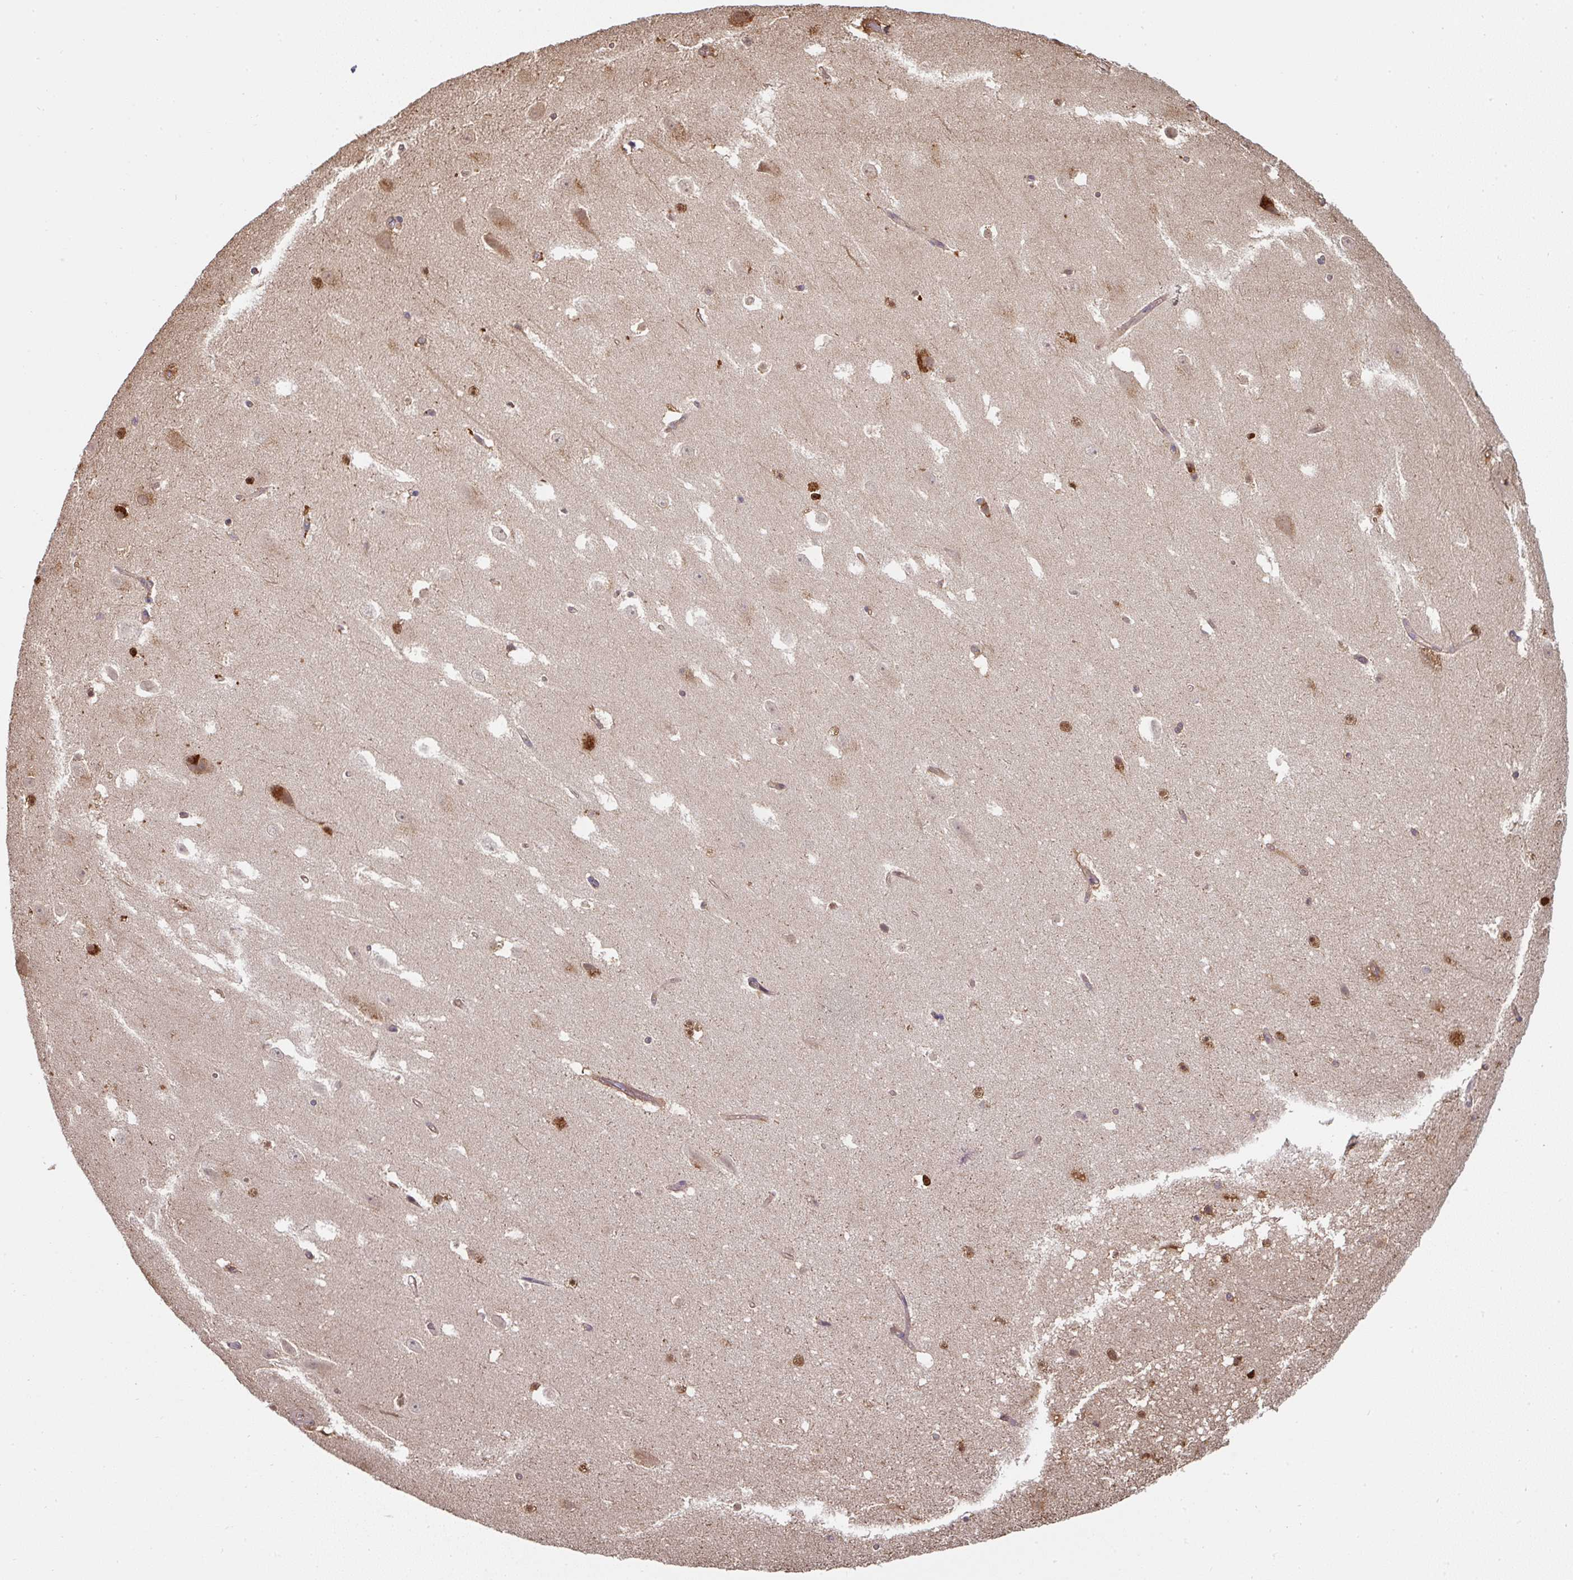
{"staining": {"intensity": "moderate", "quantity": "25%-75%", "location": "nuclear"}, "tissue": "hippocampus", "cell_type": "Glial cells", "image_type": "normal", "snomed": [{"axis": "morphology", "description": "Normal tissue, NOS"}, {"axis": "topography", "description": "Hippocampus"}], "caption": "This is a photomicrograph of IHC staining of normal hippocampus, which shows moderate expression in the nuclear of glial cells.", "gene": "ST13", "patient": {"sex": "male", "age": 37}}